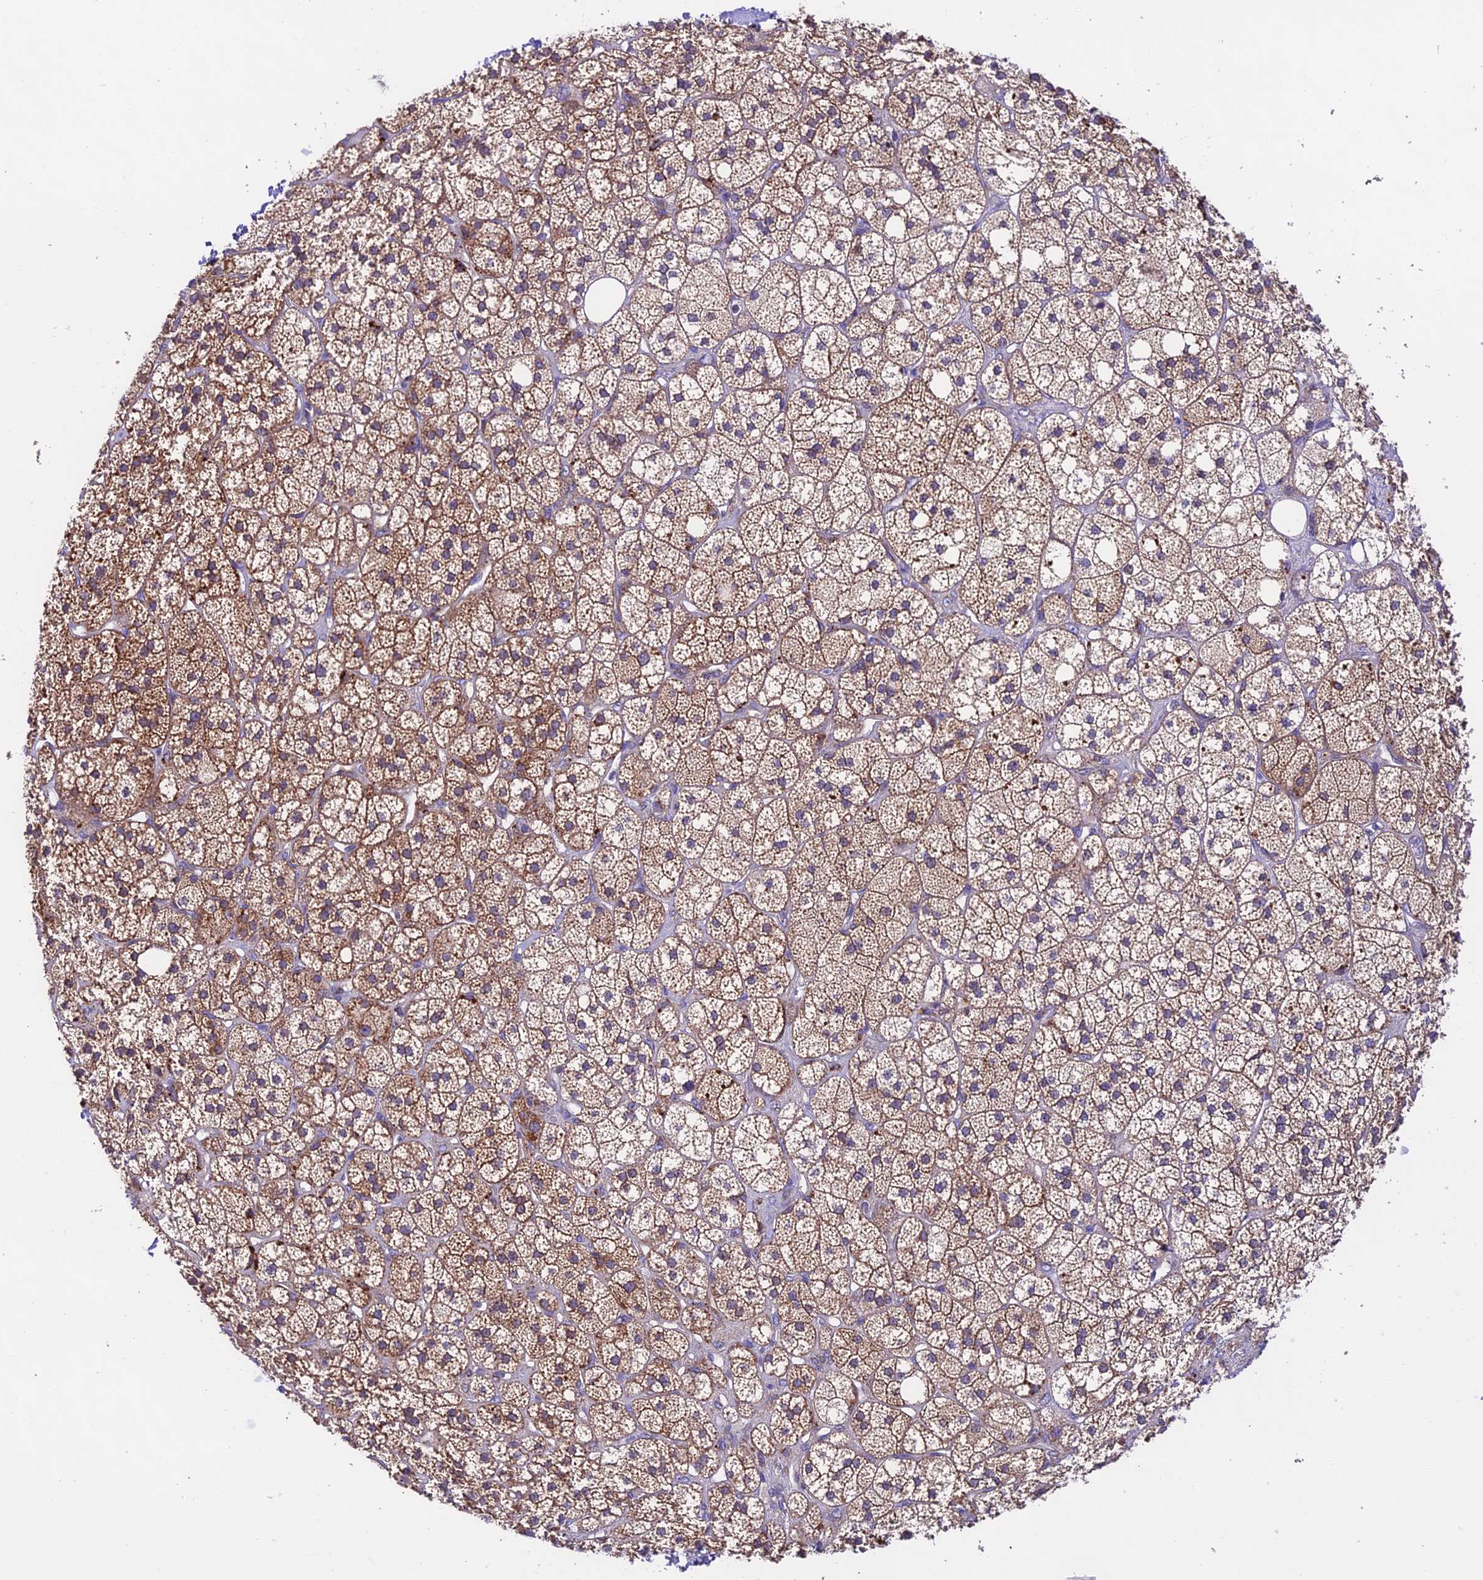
{"staining": {"intensity": "moderate", "quantity": ">75%", "location": "cytoplasmic/membranous"}, "tissue": "adrenal gland", "cell_type": "Glandular cells", "image_type": "normal", "snomed": [{"axis": "morphology", "description": "Normal tissue, NOS"}, {"axis": "topography", "description": "Adrenal gland"}], "caption": "Adrenal gland stained with a brown dye shows moderate cytoplasmic/membranous positive positivity in approximately >75% of glandular cells.", "gene": "LACTB2", "patient": {"sex": "male", "age": 61}}